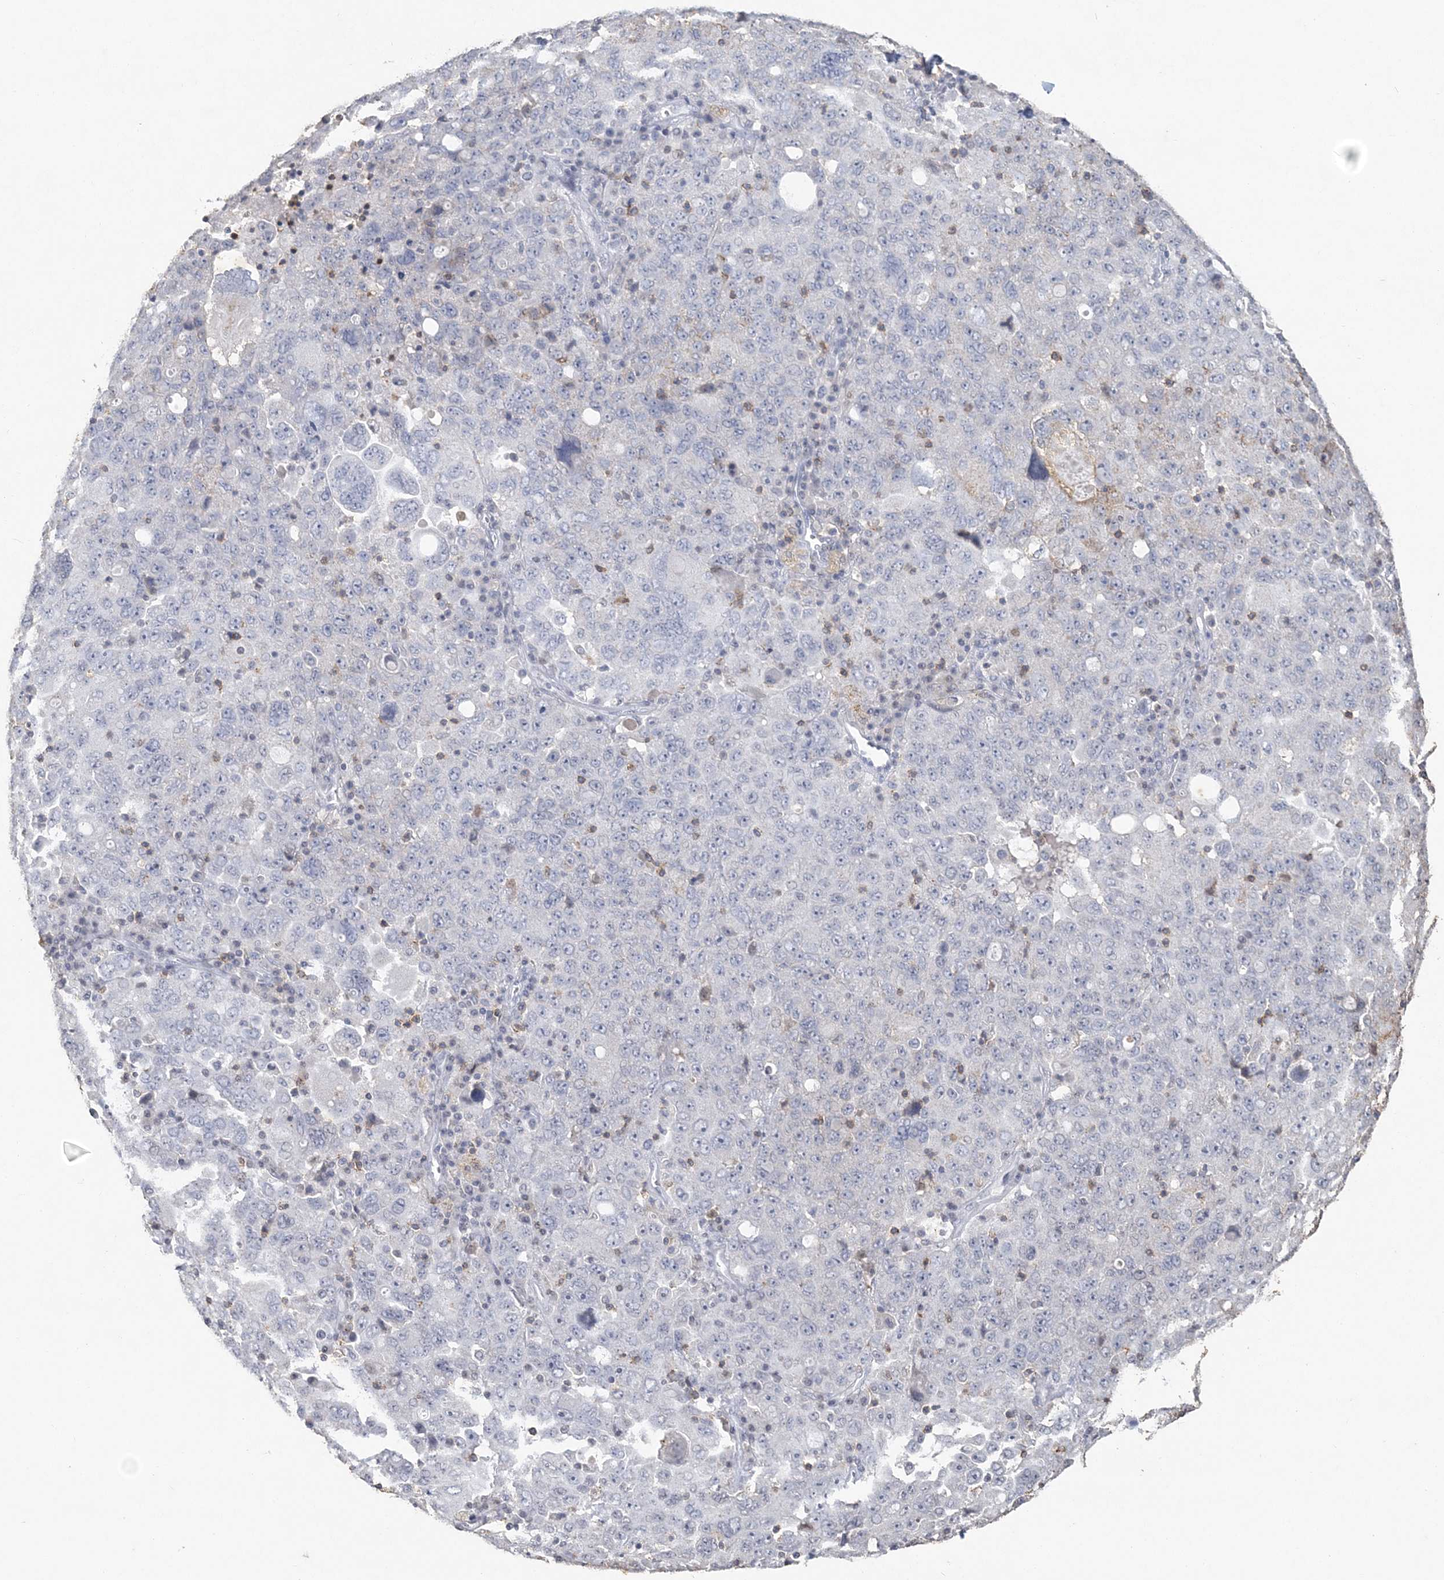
{"staining": {"intensity": "negative", "quantity": "none", "location": "none"}, "tissue": "ovarian cancer", "cell_type": "Tumor cells", "image_type": "cancer", "snomed": [{"axis": "morphology", "description": "Carcinoma, endometroid"}, {"axis": "topography", "description": "Ovary"}], "caption": "An image of human endometroid carcinoma (ovarian) is negative for staining in tumor cells. Nuclei are stained in blue.", "gene": "PDCD1", "patient": {"sex": "female", "age": 62}}